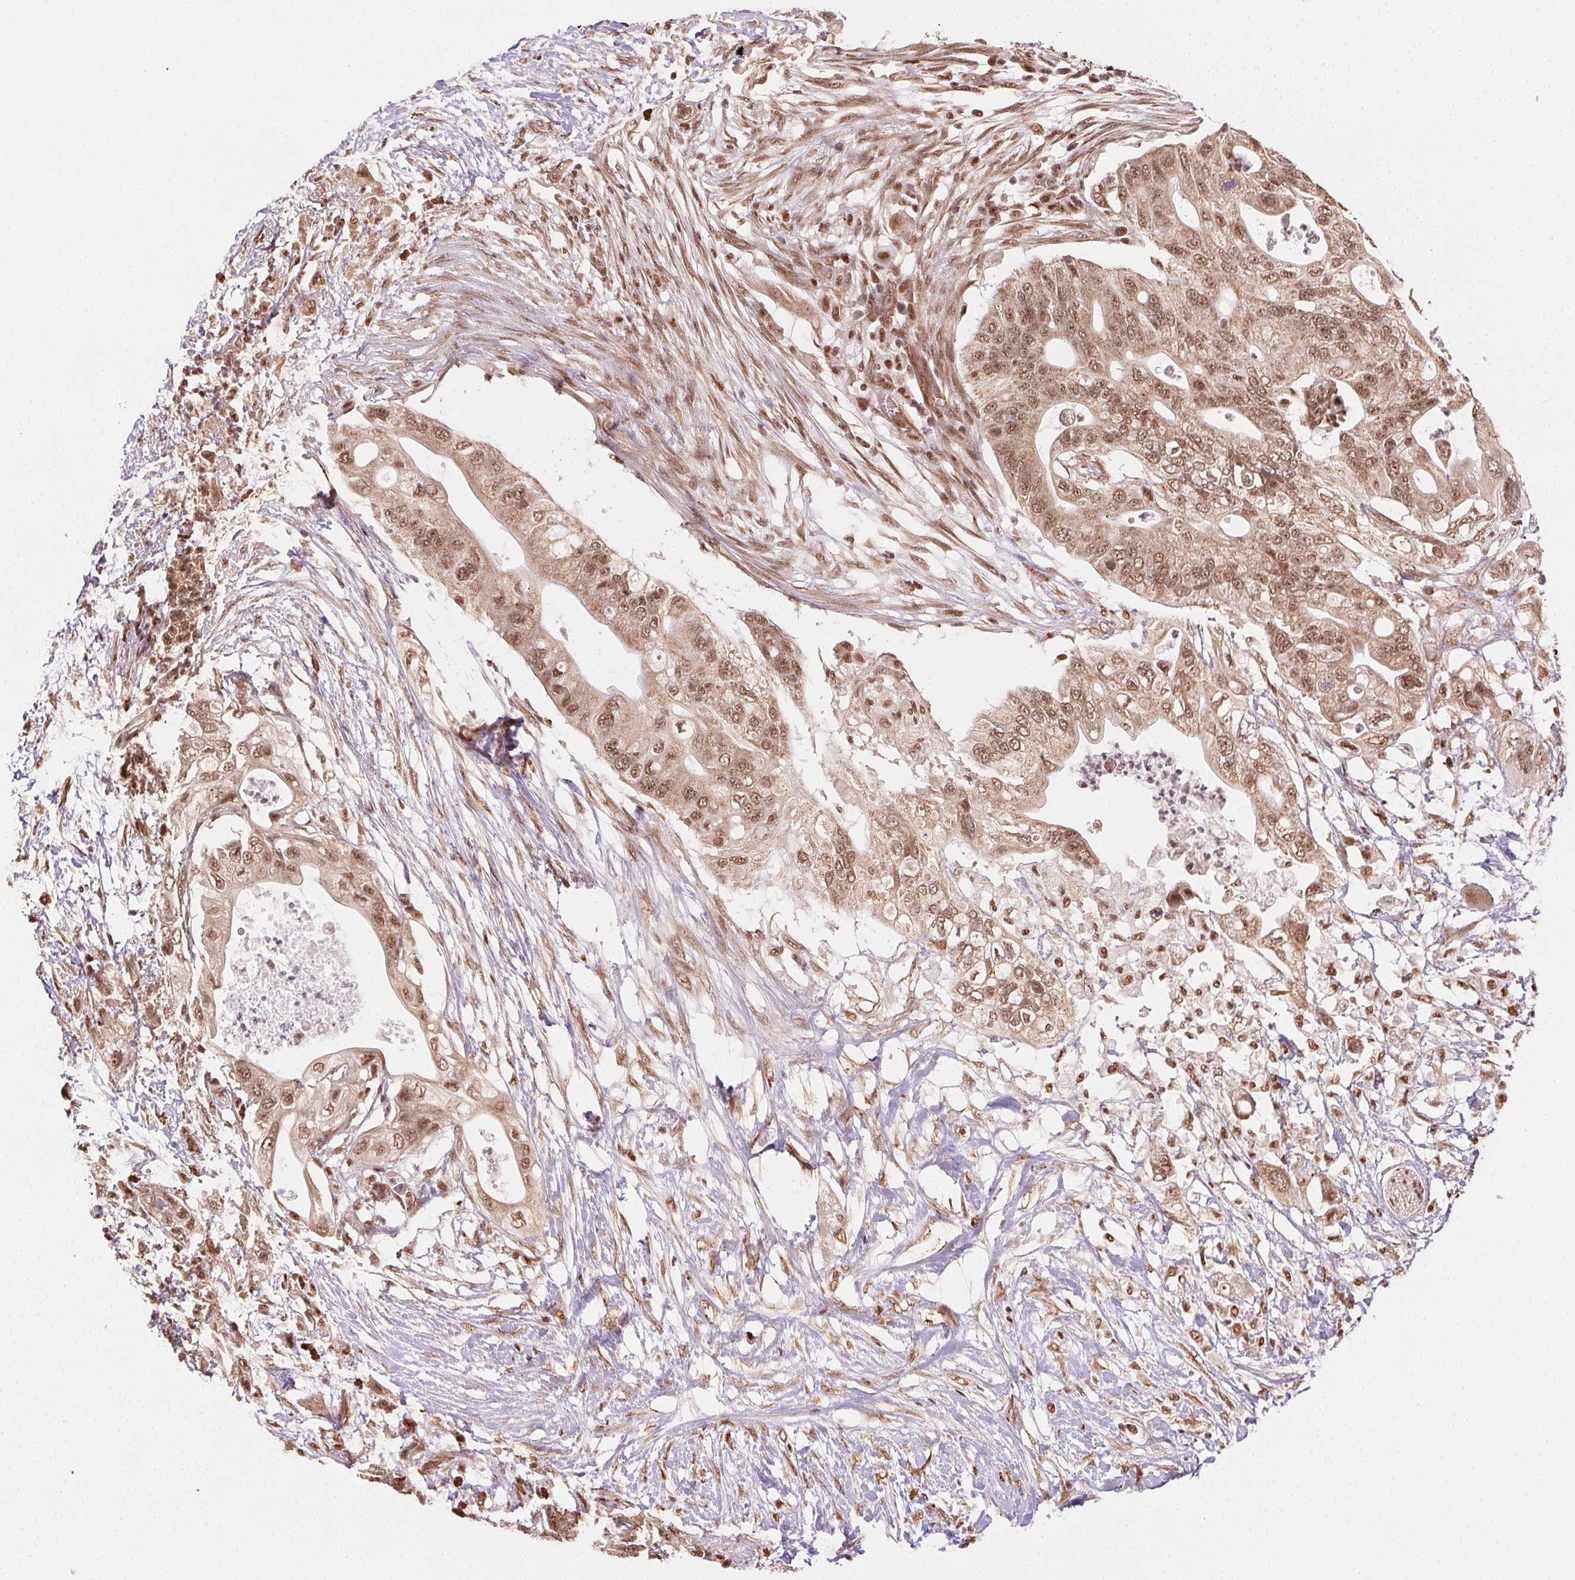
{"staining": {"intensity": "moderate", "quantity": ">75%", "location": "cytoplasmic/membranous,nuclear"}, "tissue": "pancreatic cancer", "cell_type": "Tumor cells", "image_type": "cancer", "snomed": [{"axis": "morphology", "description": "Adenocarcinoma, NOS"}, {"axis": "topography", "description": "Pancreas"}], "caption": "This is a photomicrograph of immunohistochemistry staining of pancreatic cancer, which shows moderate positivity in the cytoplasmic/membranous and nuclear of tumor cells.", "gene": "TREML4", "patient": {"sex": "female", "age": 72}}